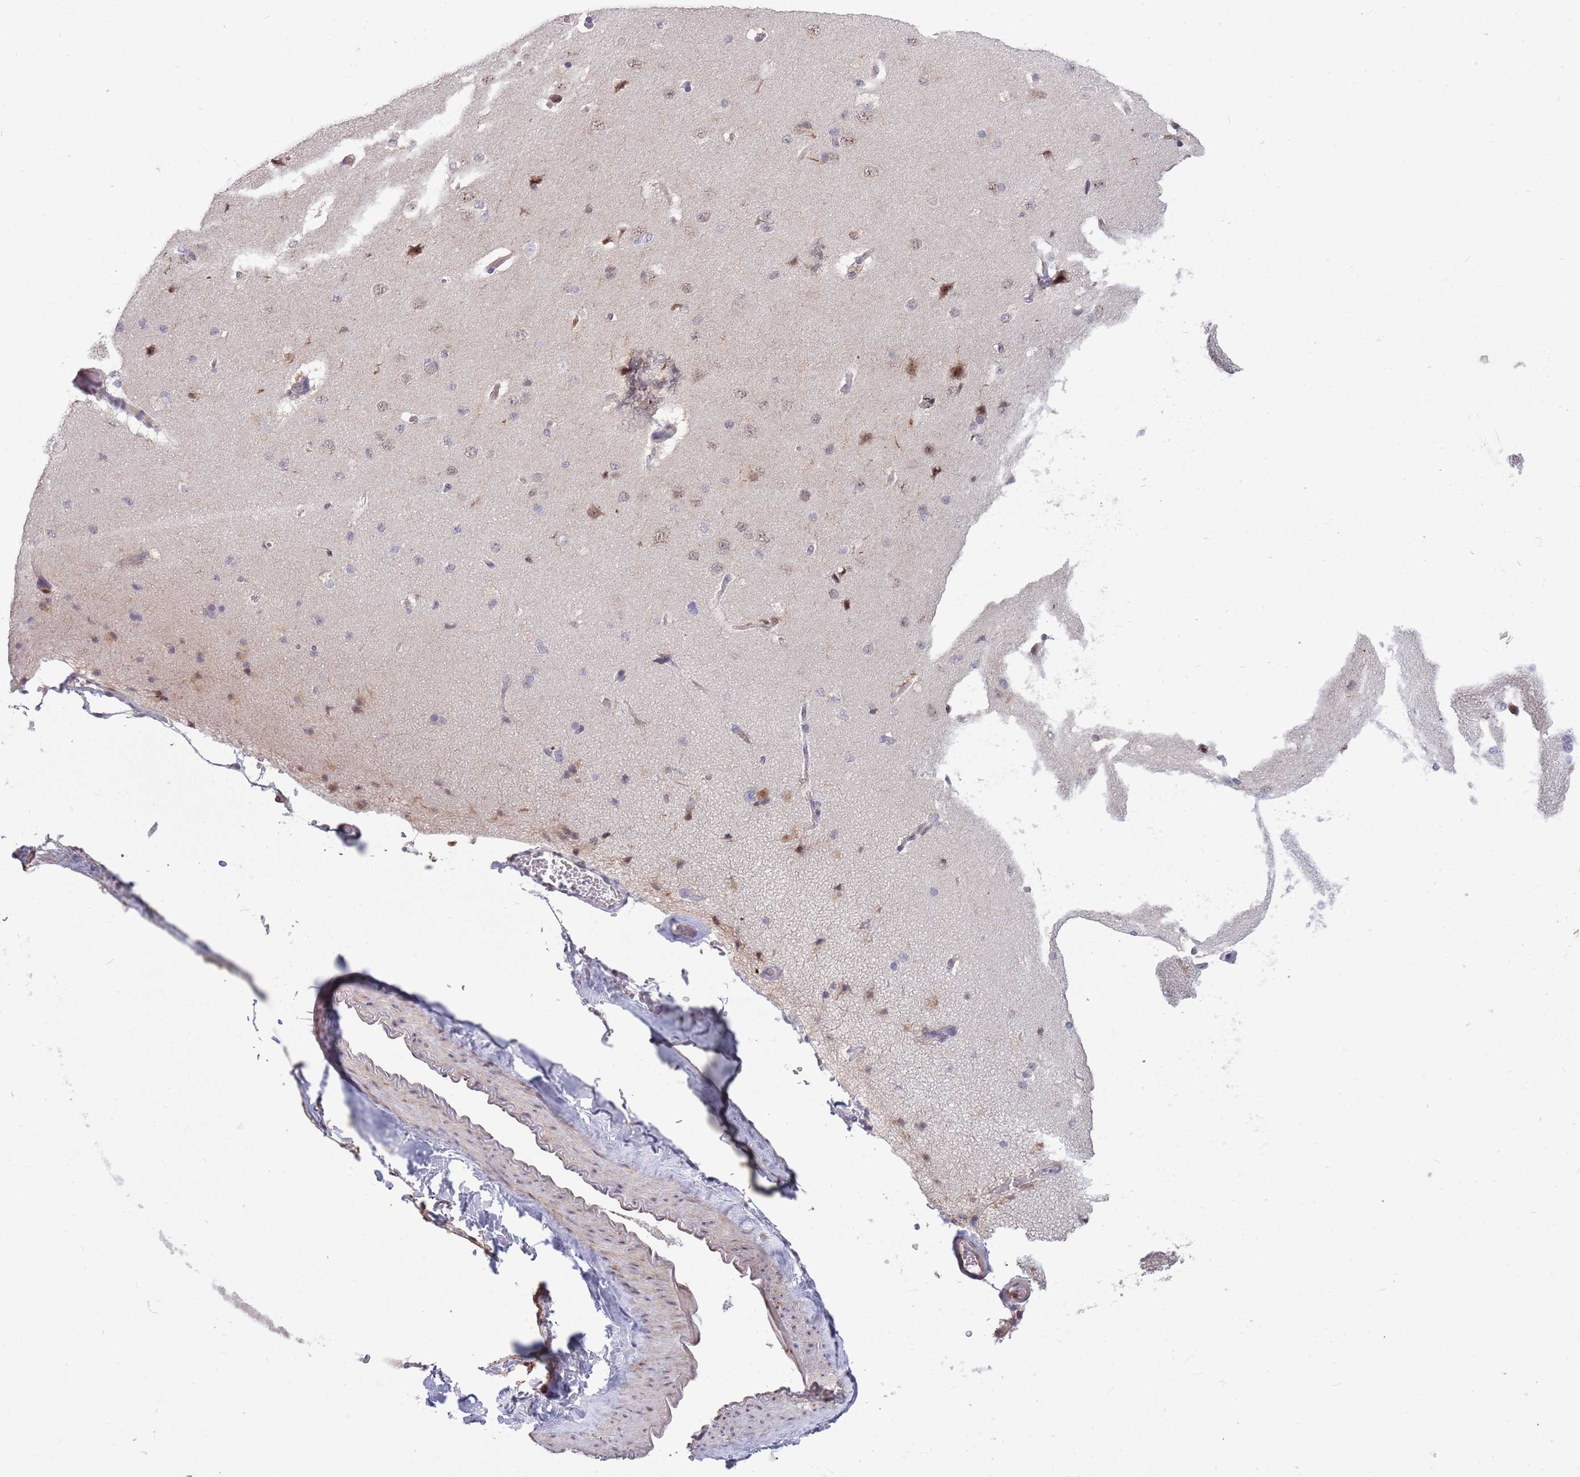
{"staining": {"intensity": "moderate", "quantity": "<25%", "location": "cytoplasmic/membranous"}, "tissue": "cerebral cortex", "cell_type": "Endothelial cells", "image_type": "normal", "snomed": [{"axis": "morphology", "description": "Normal tissue, NOS"}, {"axis": "topography", "description": "Cerebral cortex"}], "caption": "The histopathology image shows a brown stain indicating the presence of a protein in the cytoplasmic/membranous of endothelial cells in cerebral cortex.", "gene": "CCNJL", "patient": {"sex": "male", "age": 62}}